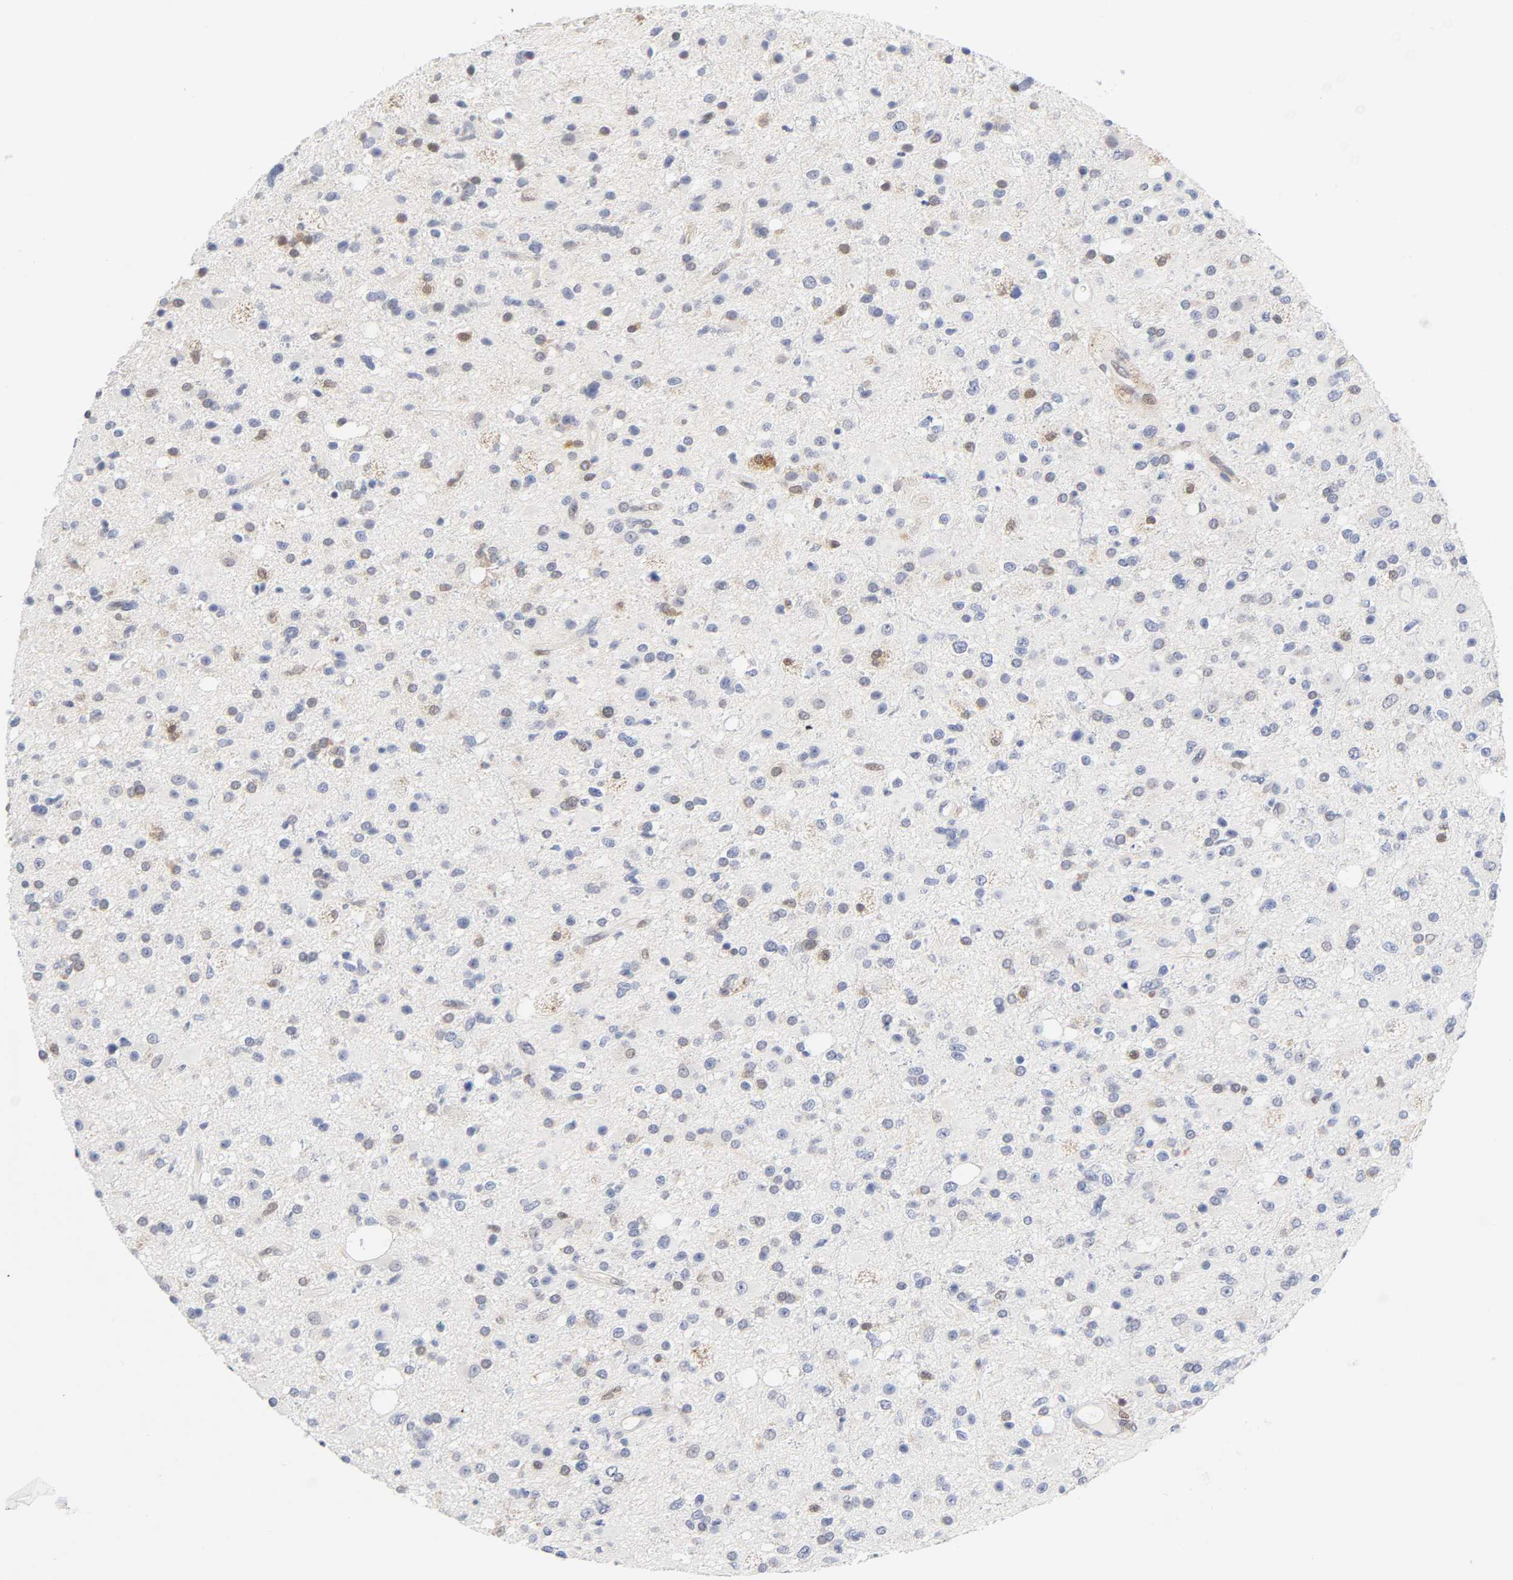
{"staining": {"intensity": "moderate", "quantity": "25%-75%", "location": "nuclear"}, "tissue": "glioma", "cell_type": "Tumor cells", "image_type": "cancer", "snomed": [{"axis": "morphology", "description": "Glioma, malignant, High grade"}, {"axis": "topography", "description": "Brain"}], "caption": "Immunohistochemical staining of human malignant glioma (high-grade) reveals medium levels of moderate nuclear protein staining in about 25%-75% of tumor cells.", "gene": "NFATC1", "patient": {"sex": "male", "age": 33}}